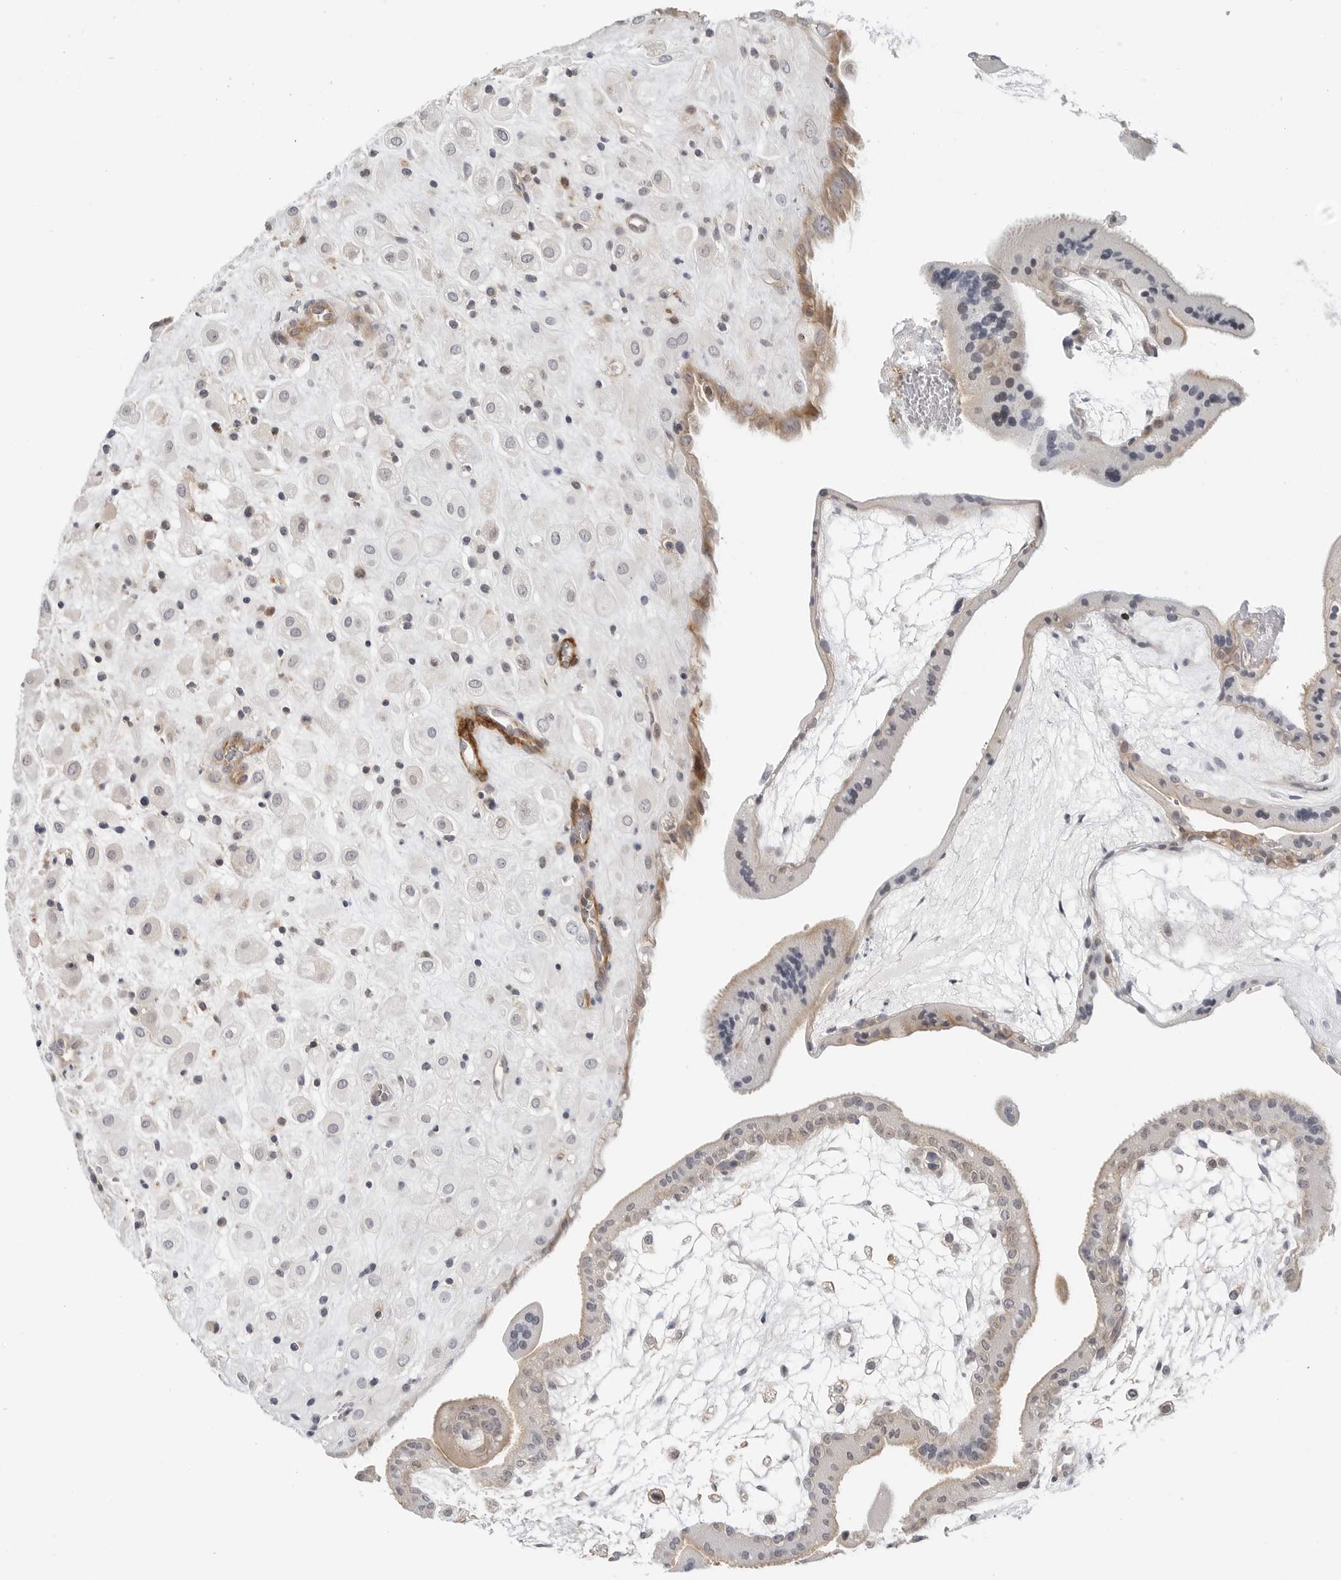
{"staining": {"intensity": "weak", "quantity": "25%-75%", "location": "cytoplasmic/membranous"}, "tissue": "placenta", "cell_type": "Decidual cells", "image_type": "normal", "snomed": [{"axis": "morphology", "description": "Normal tissue, NOS"}, {"axis": "topography", "description": "Placenta"}], "caption": "High-power microscopy captured an immunohistochemistry image of benign placenta, revealing weak cytoplasmic/membranous positivity in approximately 25%-75% of decidual cells. Nuclei are stained in blue.", "gene": "STXBP3", "patient": {"sex": "female", "age": 35}}